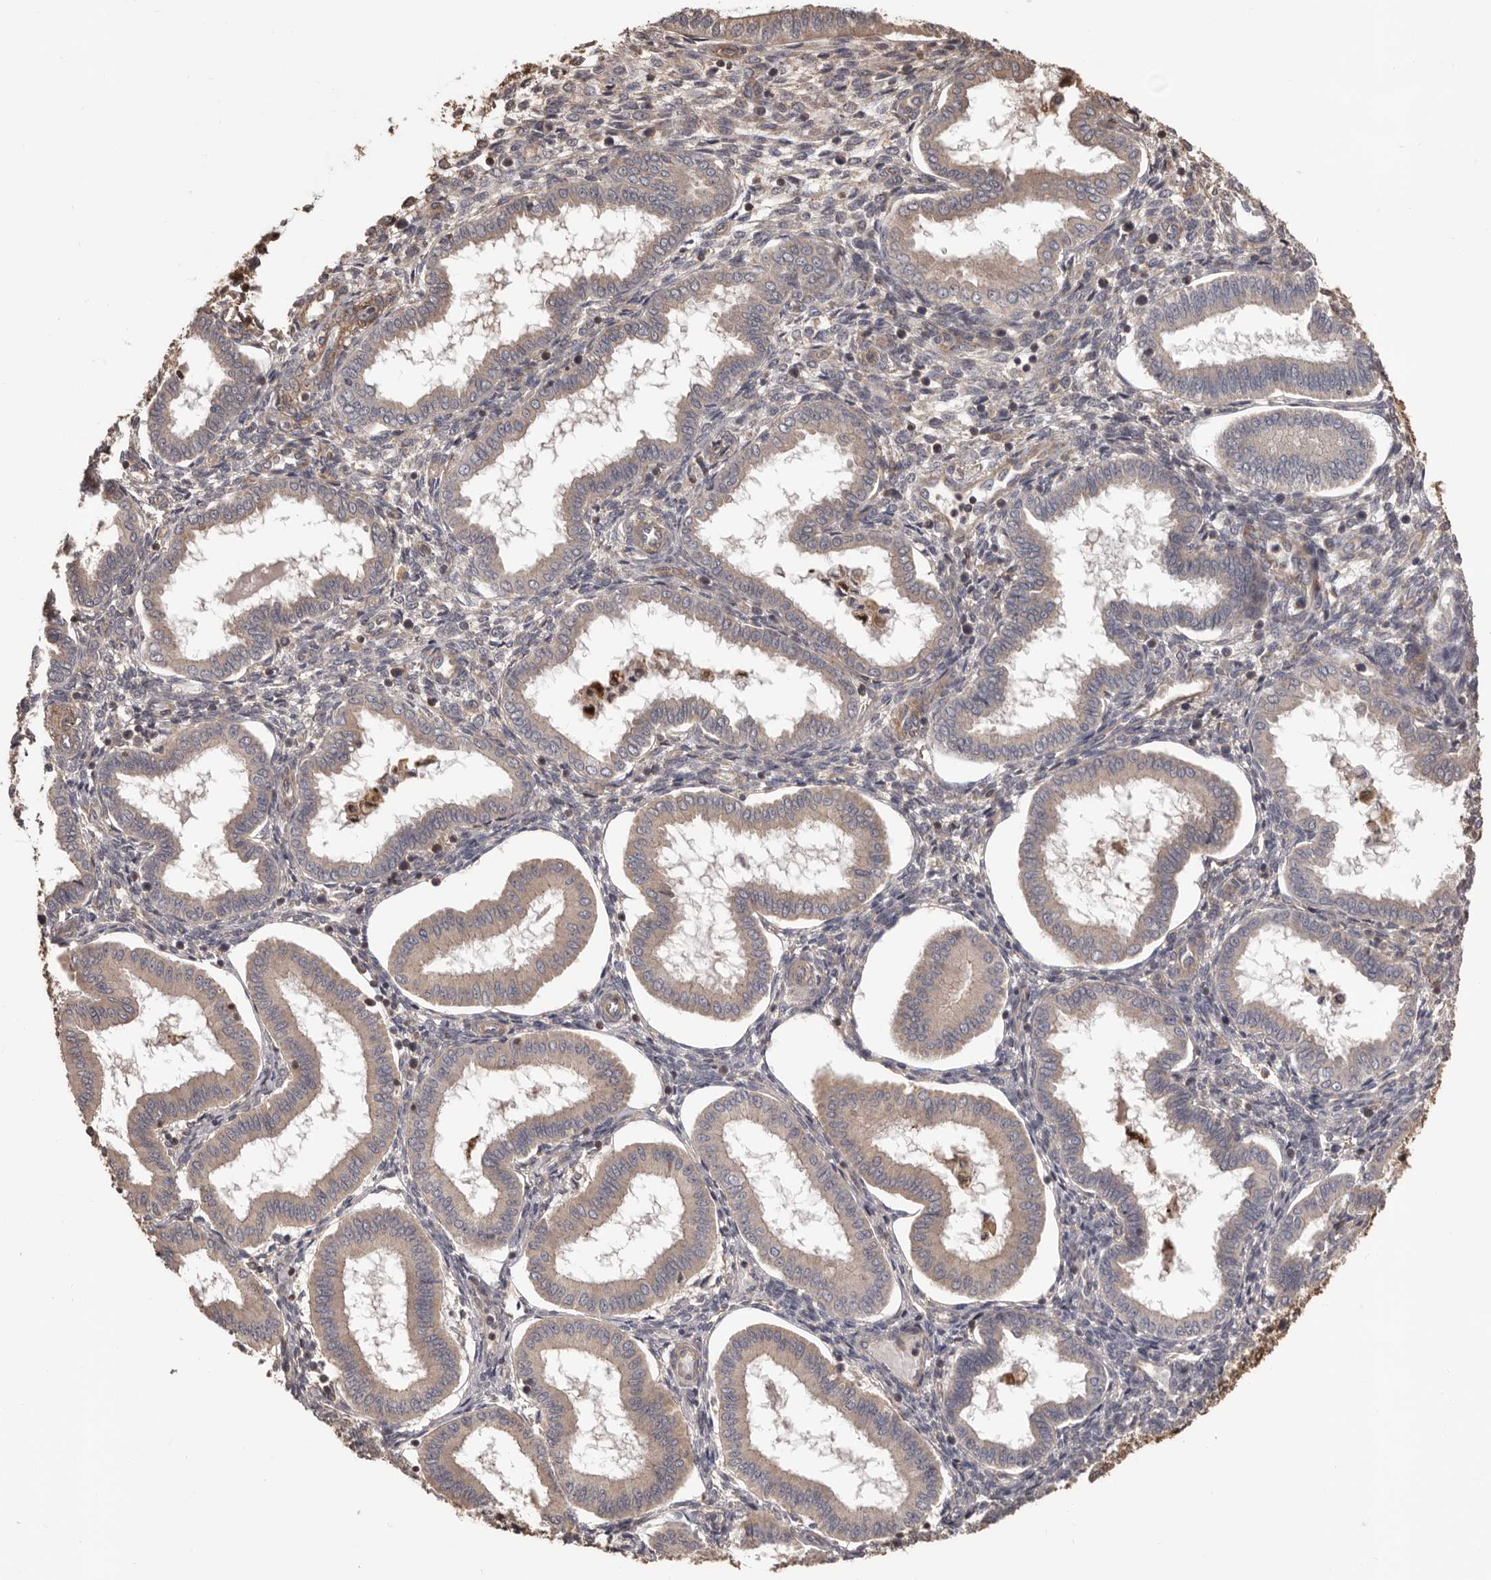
{"staining": {"intensity": "weak", "quantity": "25%-75%", "location": "cytoplasmic/membranous"}, "tissue": "endometrium", "cell_type": "Cells in endometrial stroma", "image_type": "normal", "snomed": [{"axis": "morphology", "description": "Normal tissue, NOS"}, {"axis": "topography", "description": "Endometrium"}], "caption": "Endometrium was stained to show a protein in brown. There is low levels of weak cytoplasmic/membranous staining in approximately 25%-75% of cells in endometrial stroma. The staining was performed using DAB (3,3'-diaminobenzidine), with brown indicating positive protein expression. Nuclei are stained blue with hematoxylin.", "gene": "ADAMTS2", "patient": {"sex": "female", "age": 24}}